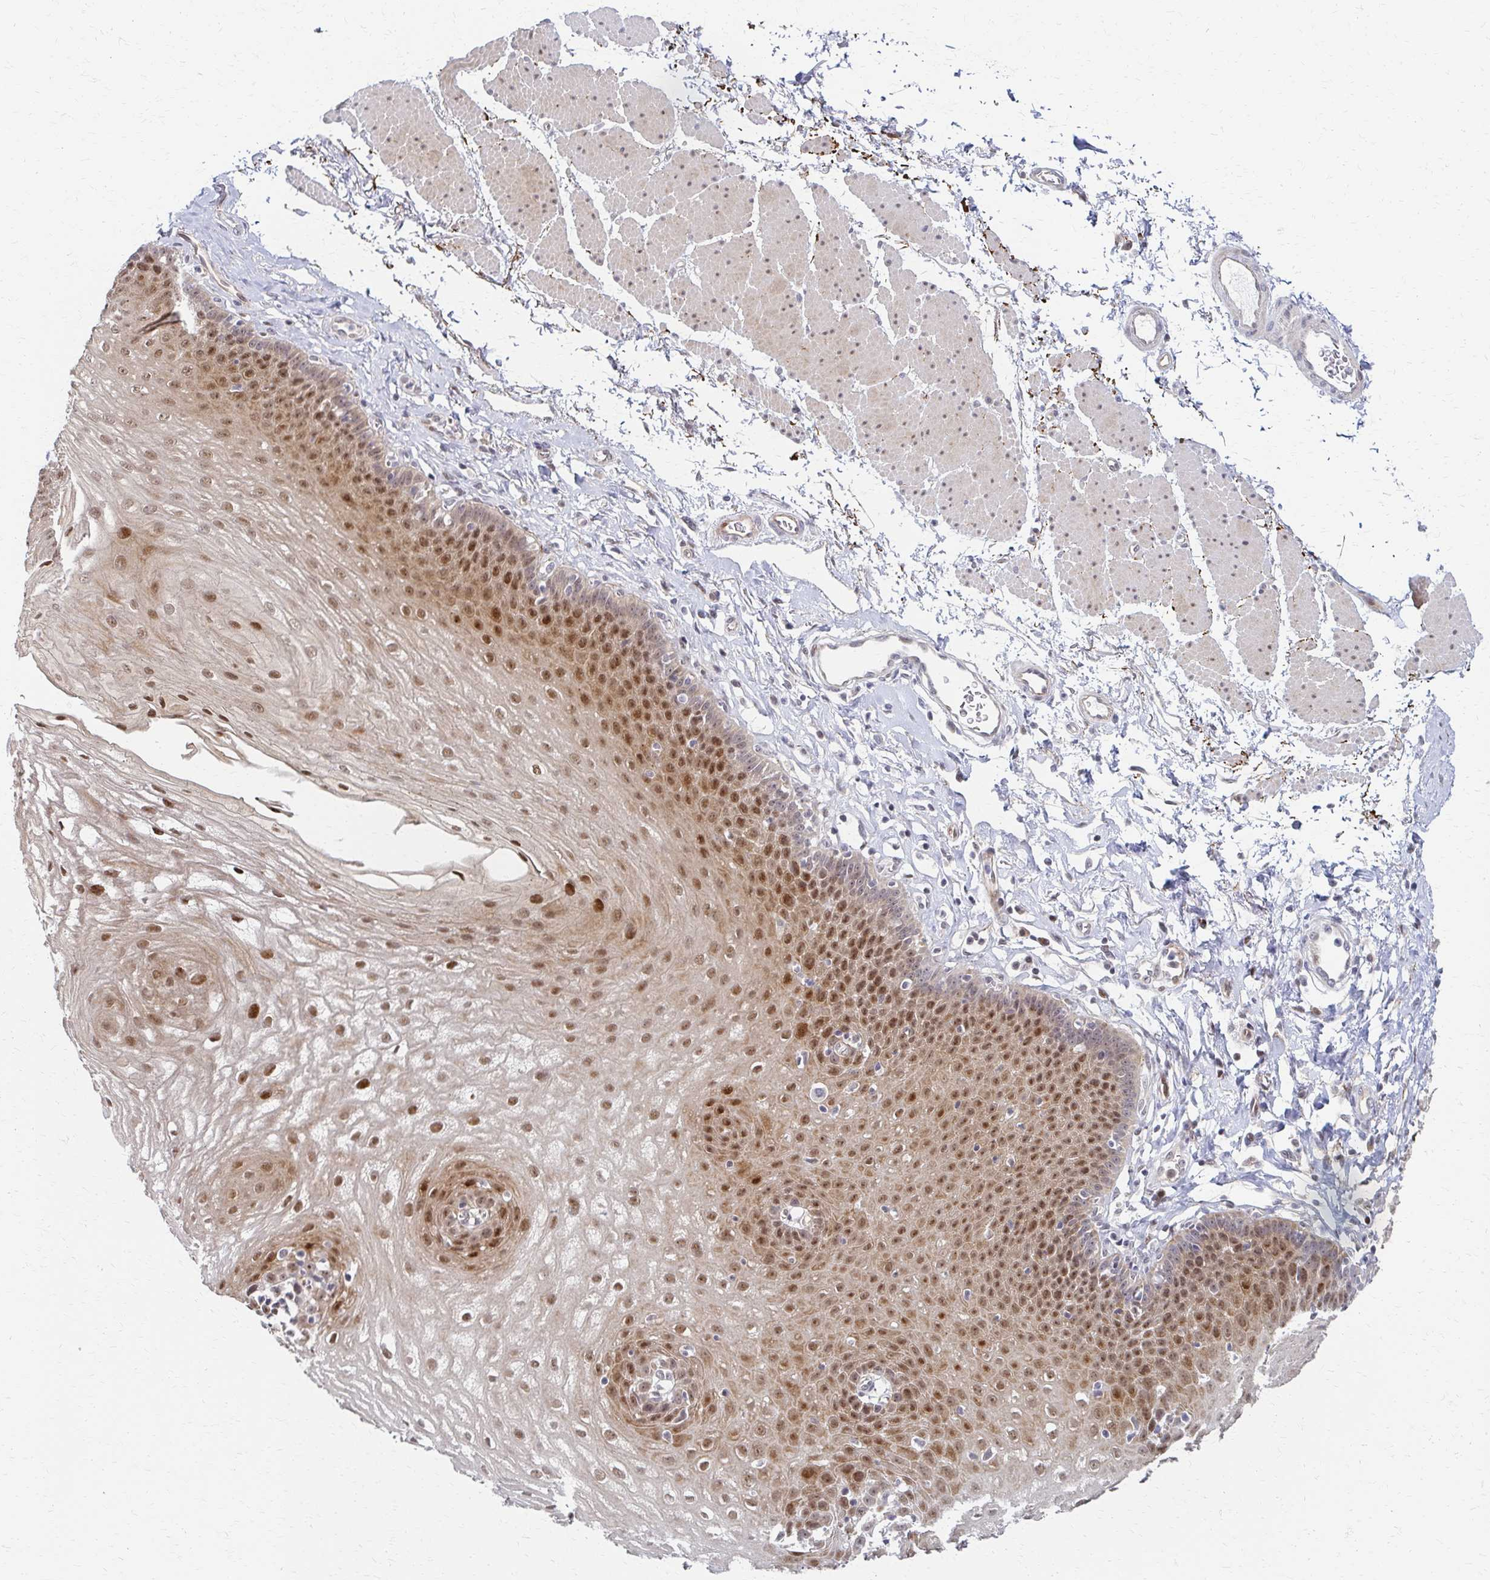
{"staining": {"intensity": "moderate", "quantity": "25%-75%", "location": "nuclear"}, "tissue": "esophagus", "cell_type": "Squamous epithelial cells", "image_type": "normal", "snomed": [{"axis": "morphology", "description": "Normal tissue, NOS"}, {"axis": "topography", "description": "Esophagus"}], "caption": "Immunohistochemical staining of unremarkable esophagus reveals 25%-75% levels of moderate nuclear protein positivity in approximately 25%-75% of squamous epithelial cells. The protein is shown in brown color, while the nuclei are stained blue.", "gene": "PSMD7", "patient": {"sex": "female", "age": 81}}